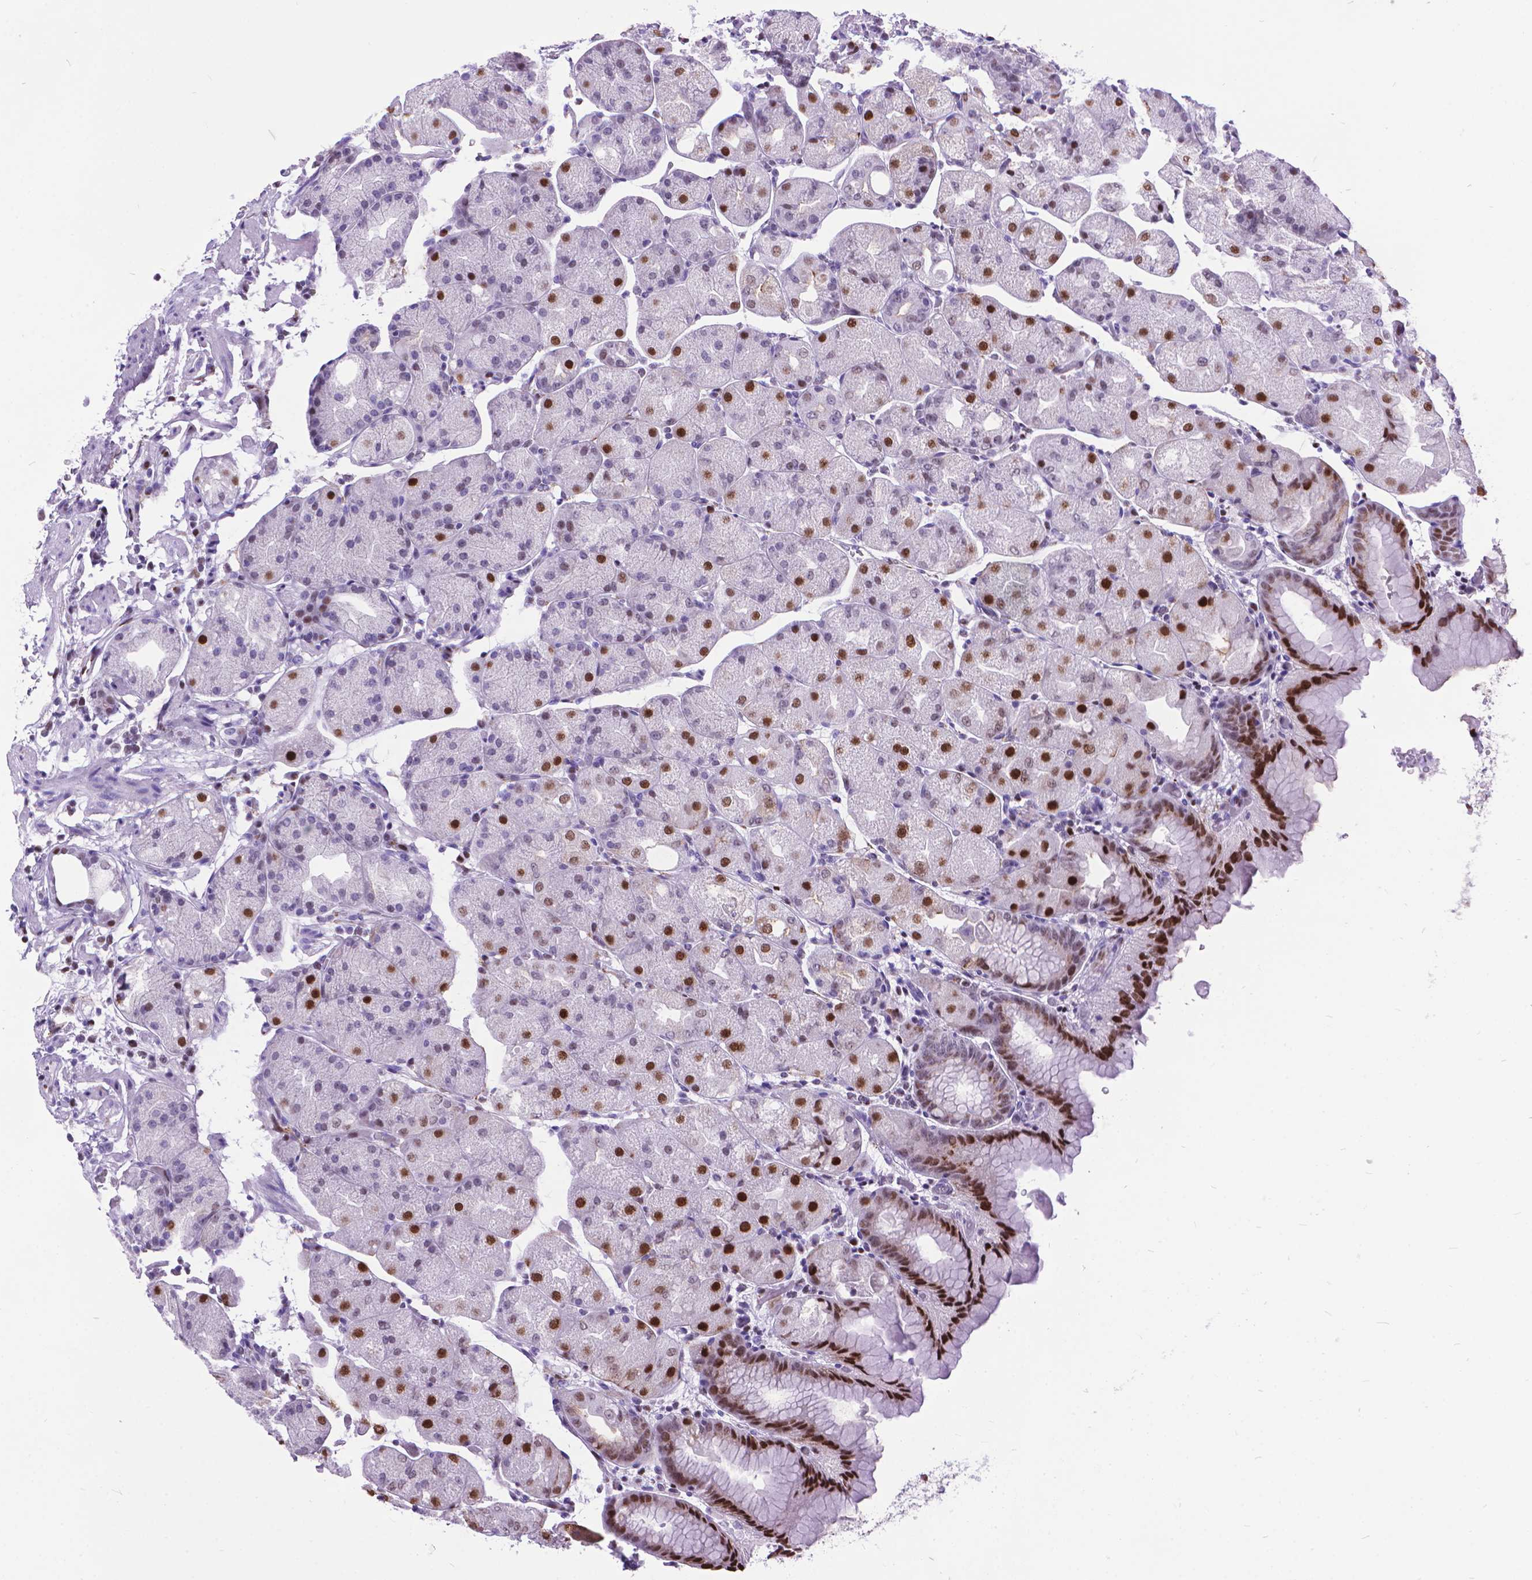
{"staining": {"intensity": "strong", "quantity": "25%-75%", "location": "nuclear"}, "tissue": "stomach", "cell_type": "Glandular cells", "image_type": "normal", "snomed": [{"axis": "morphology", "description": "Normal tissue, NOS"}, {"axis": "topography", "description": "Stomach, upper"}, {"axis": "topography", "description": "Stomach"}, {"axis": "topography", "description": "Stomach, lower"}], "caption": "A high amount of strong nuclear staining is present in approximately 25%-75% of glandular cells in unremarkable stomach.", "gene": "POLE4", "patient": {"sex": "male", "age": 62}}